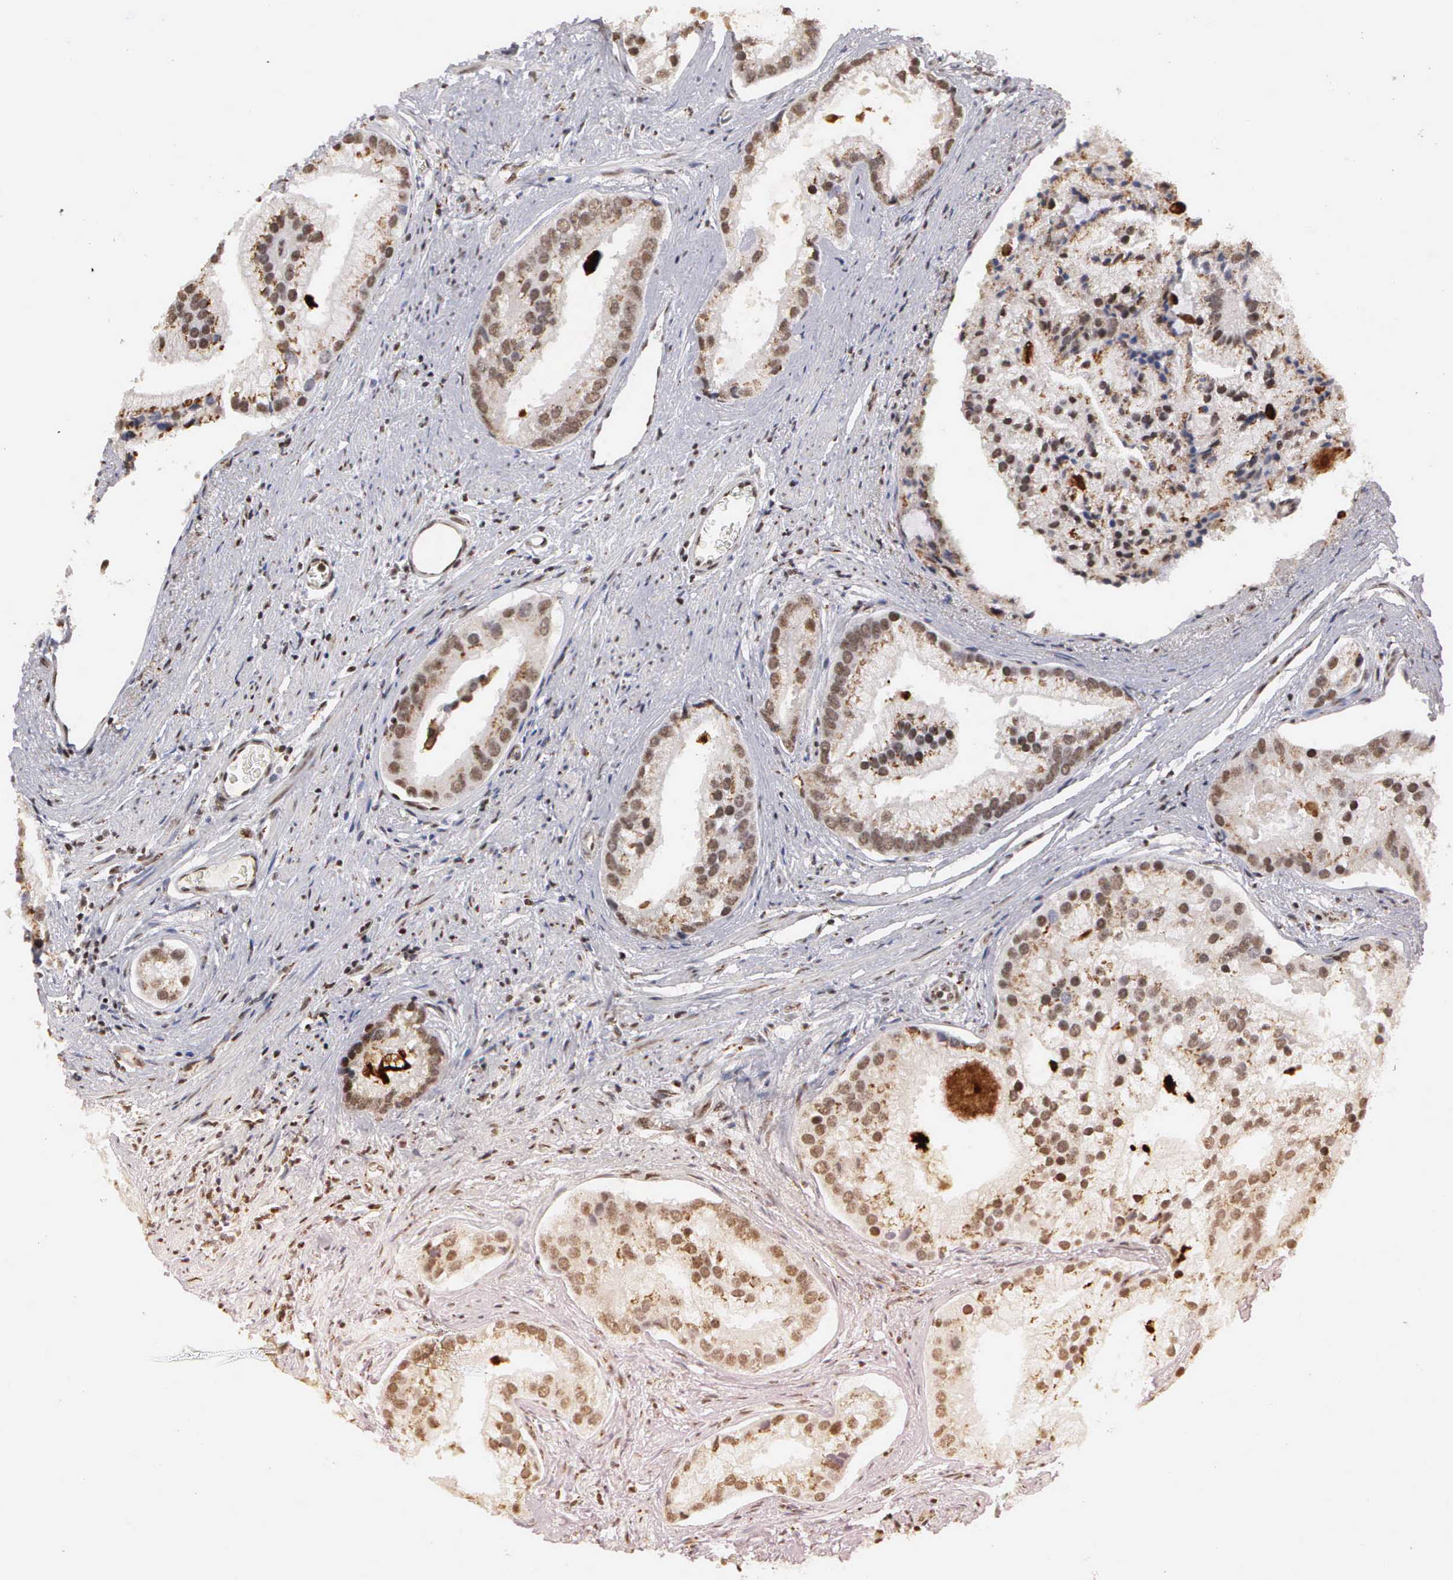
{"staining": {"intensity": "moderate", "quantity": ">75%", "location": "nuclear"}, "tissue": "prostate cancer", "cell_type": "Tumor cells", "image_type": "cancer", "snomed": [{"axis": "morphology", "description": "Adenocarcinoma, Low grade"}, {"axis": "topography", "description": "Prostate"}], "caption": "Immunohistochemistry staining of prostate adenocarcinoma (low-grade), which reveals medium levels of moderate nuclear expression in about >75% of tumor cells indicating moderate nuclear protein staining. The staining was performed using DAB (brown) for protein detection and nuclei were counterstained in hematoxylin (blue).", "gene": "GTF2A1", "patient": {"sex": "male", "age": 71}}